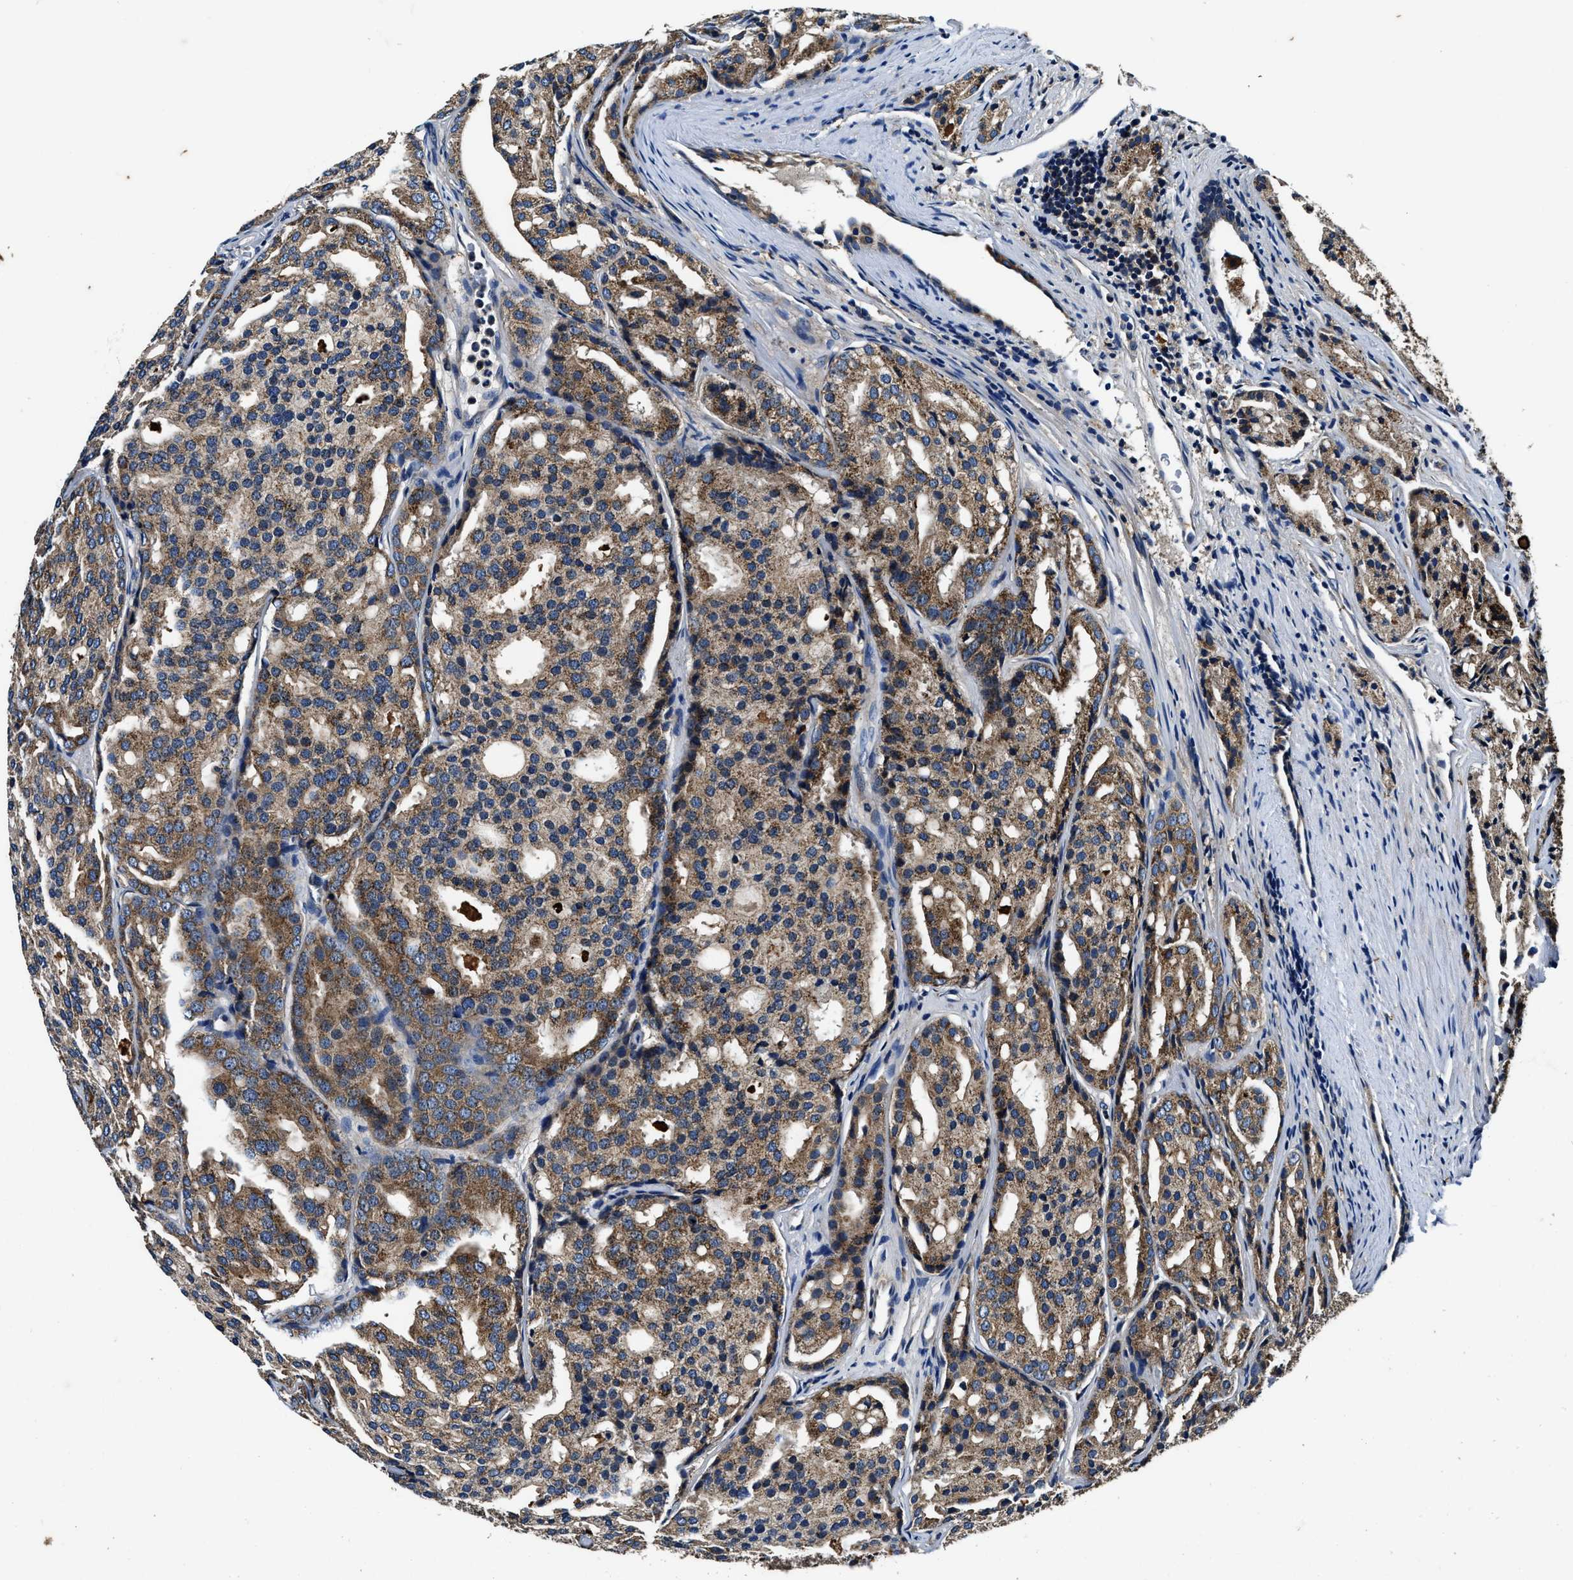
{"staining": {"intensity": "moderate", "quantity": ">75%", "location": "cytoplasmic/membranous"}, "tissue": "prostate cancer", "cell_type": "Tumor cells", "image_type": "cancer", "snomed": [{"axis": "morphology", "description": "Adenocarcinoma, High grade"}, {"axis": "topography", "description": "Prostate"}], "caption": "Adenocarcinoma (high-grade) (prostate) was stained to show a protein in brown. There is medium levels of moderate cytoplasmic/membranous staining in approximately >75% of tumor cells.", "gene": "PI4KB", "patient": {"sex": "male", "age": 64}}